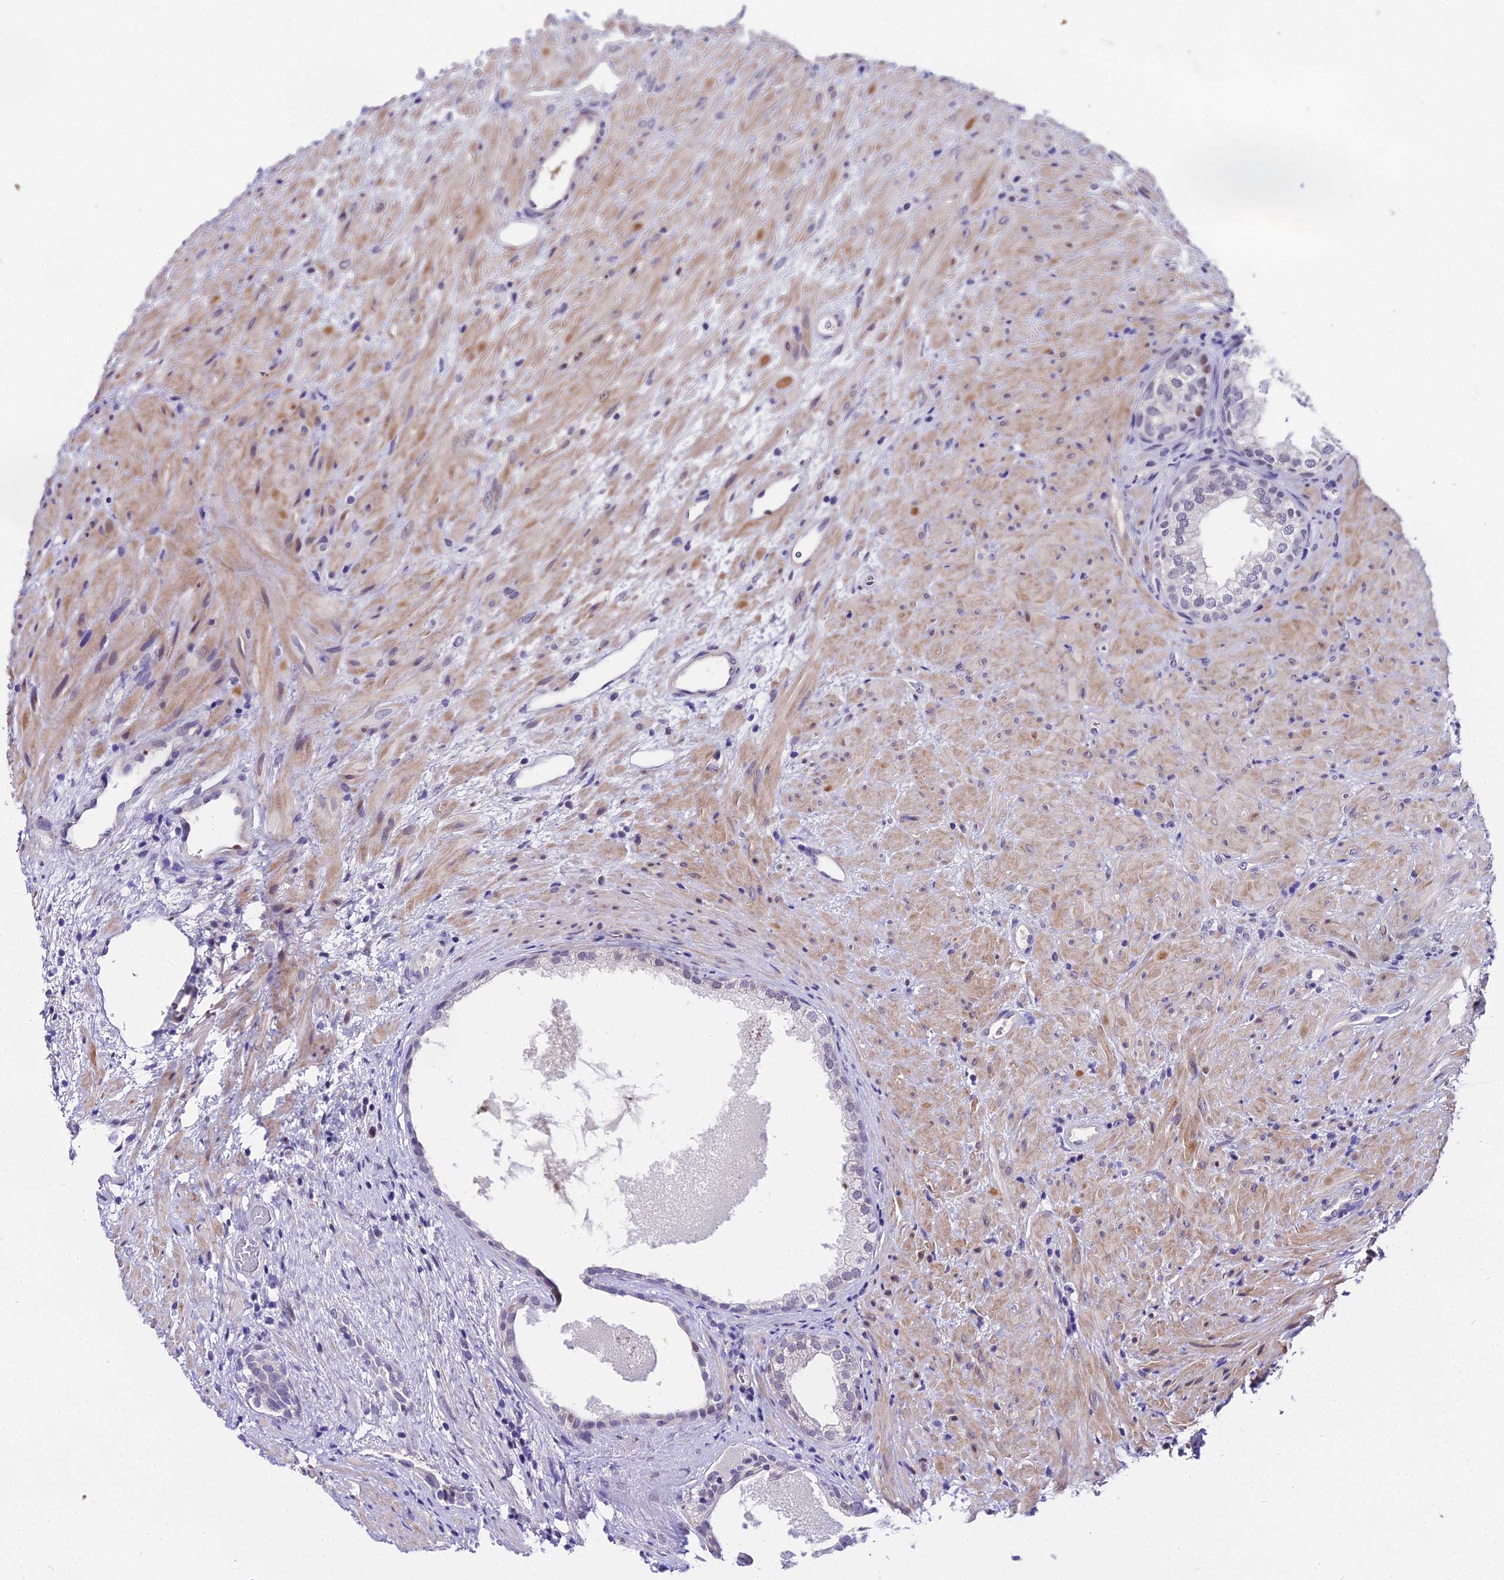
{"staining": {"intensity": "negative", "quantity": "none", "location": "none"}, "tissue": "prostate", "cell_type": "Glandular cells", "image_type": "normal", "snomed": [{"axis": "morphology", "description": "Normal tissue, NOS"}, {"axis": "topography", "description": "Prostate"}], "caption": "This is a micrograph of IHC staining of unremarkable prostate, which shows no expression in glandular cells. Nuclei are stained in blue.", "gene": "TRIML2", "patient": {"sex": "male", "age": 76}}